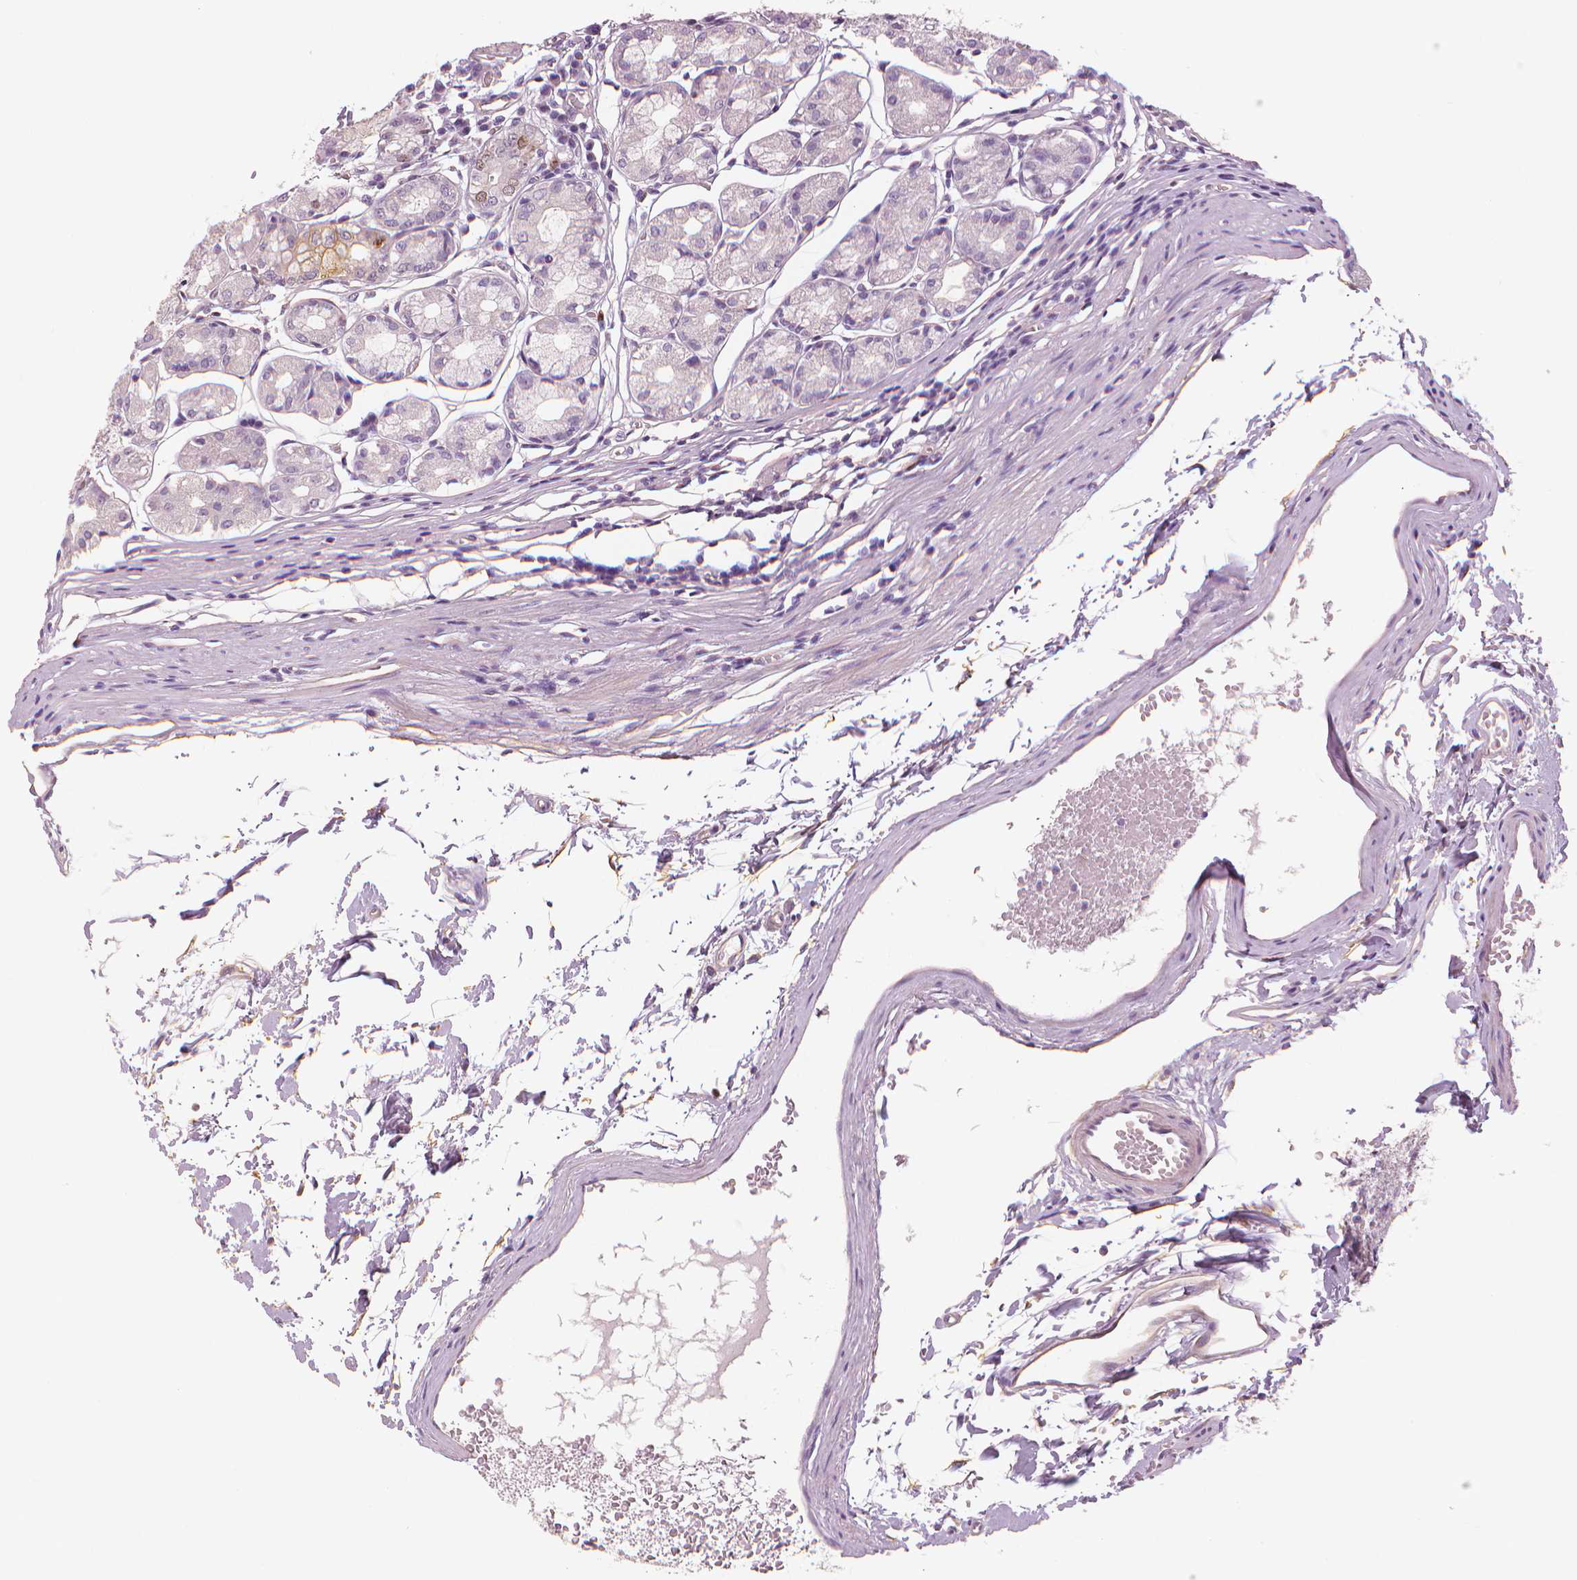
{"staining": {"intensity": "weak", "quantity": "<25%", "location": "cytoplasmic/membranous,nuclear"}, "tissue": "stomach", "cell_type": "Glandular cells", "image_type": "normal", "snomed": [{"axis": "morphology", "description": "Normal tissue, NOS"}, {"axis": "topography", "description": "Stomach"}], "caption": "IHC histopathology image of unremarkable stomach stained for a protein (brown), which exhibits no expression in glandular cells. (Brightfield microscopy of DAB (3,3'-diaminobenzidine) immunohistochemistry at high magnification).", "gene": "MKI67", "patient": {"sex": "male", "age": 55}}